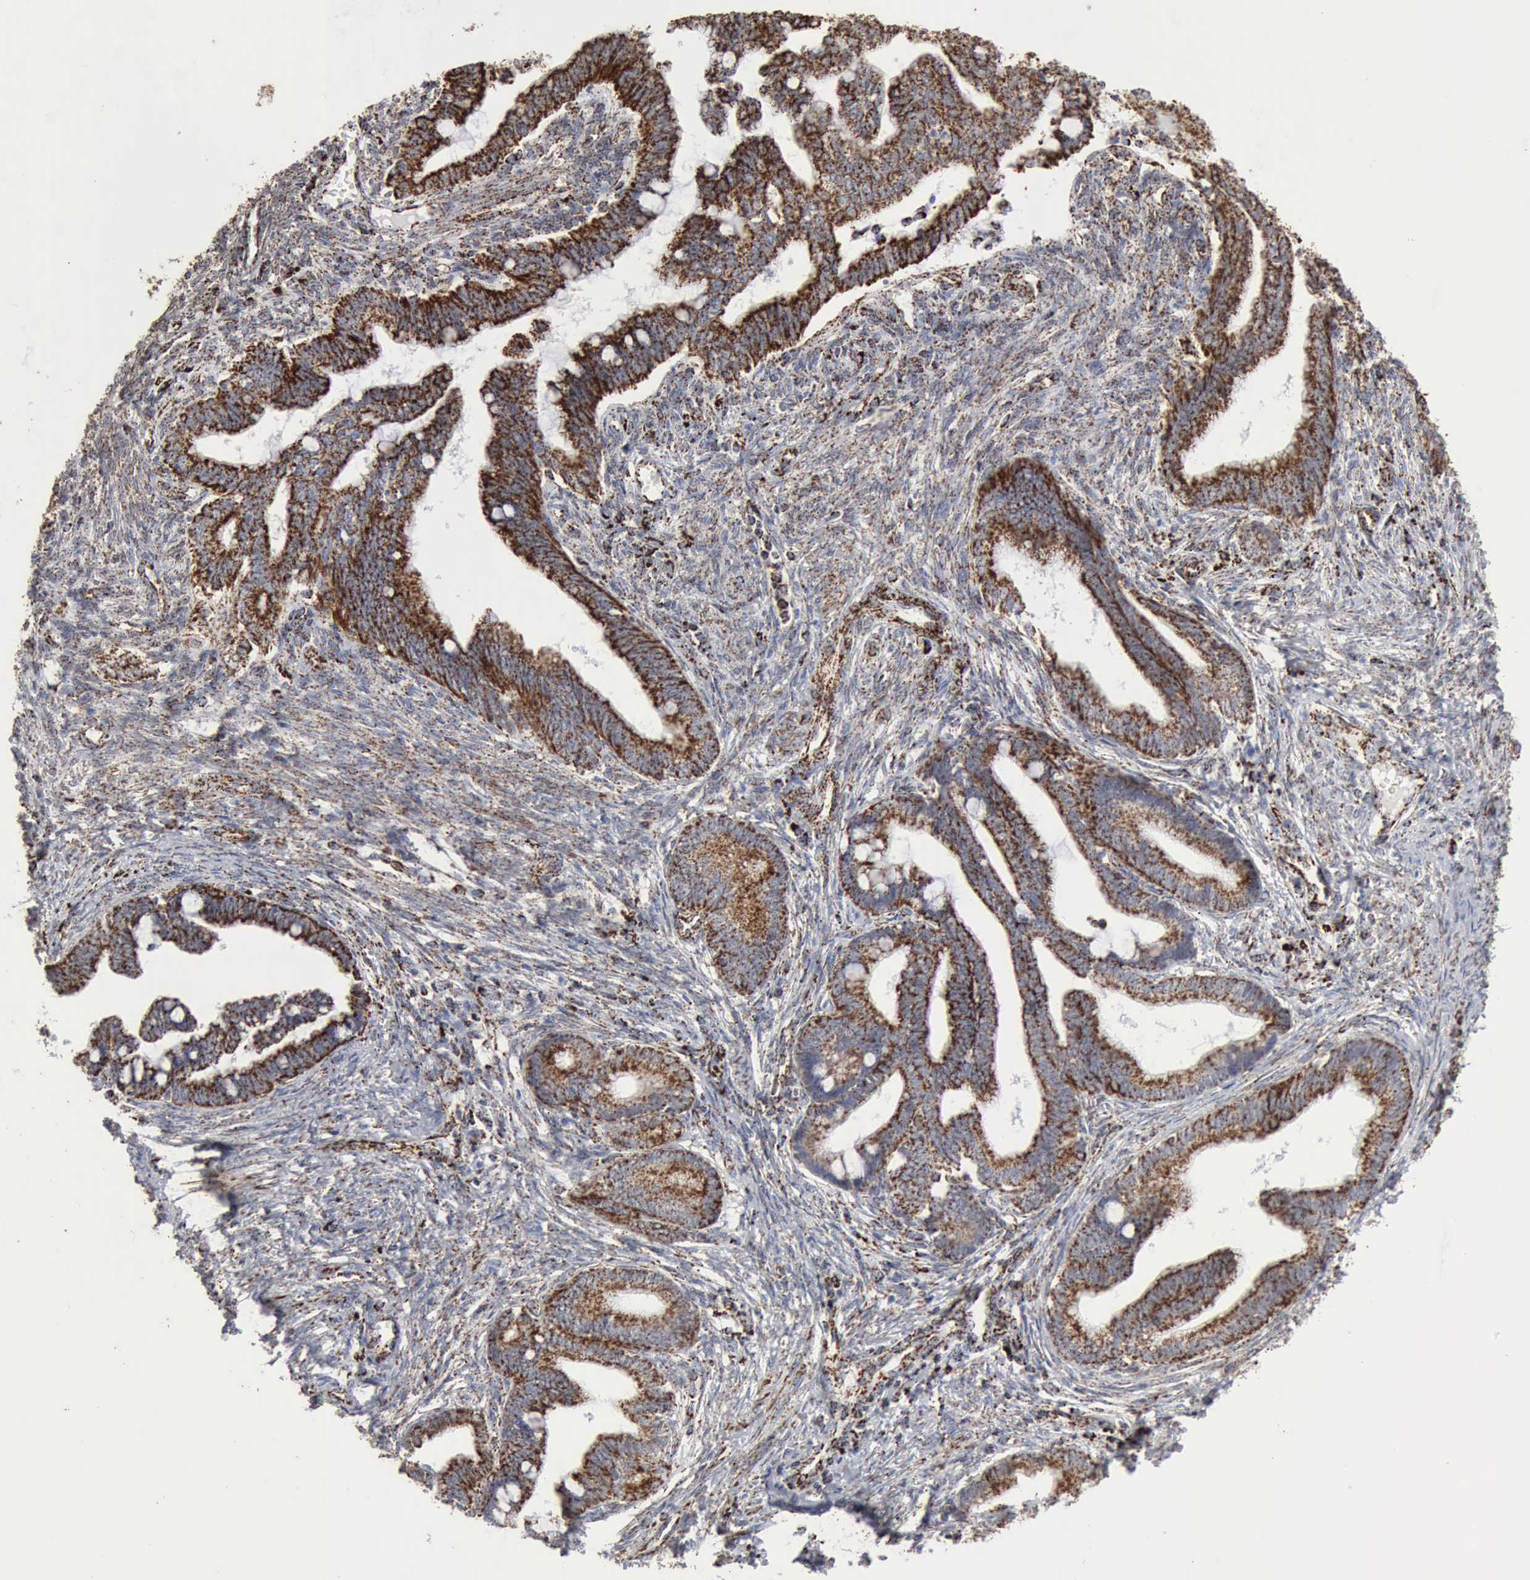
{"staining": {"intensity": "strong", "quantity": ">75%", "location": "cytoplasmic/membranous"}, "tissue": "cervical cancer", "cell_type": "Tumor cells", "image_type": "cancer", "snomed": [{"axis": "morphology", "description": "Adenocarcinoma, NOS"}, {"axis": "topography", "description": "Cervix"}], "caption": "Cervical cancer (adenocarcinoma) stained with a brown dye demonstrates strong cytoplasmic/membranous positive expression in about >75% of tumor cells.", "gene": "ACO2", "patient": {"sex": "female", "age": 36}}